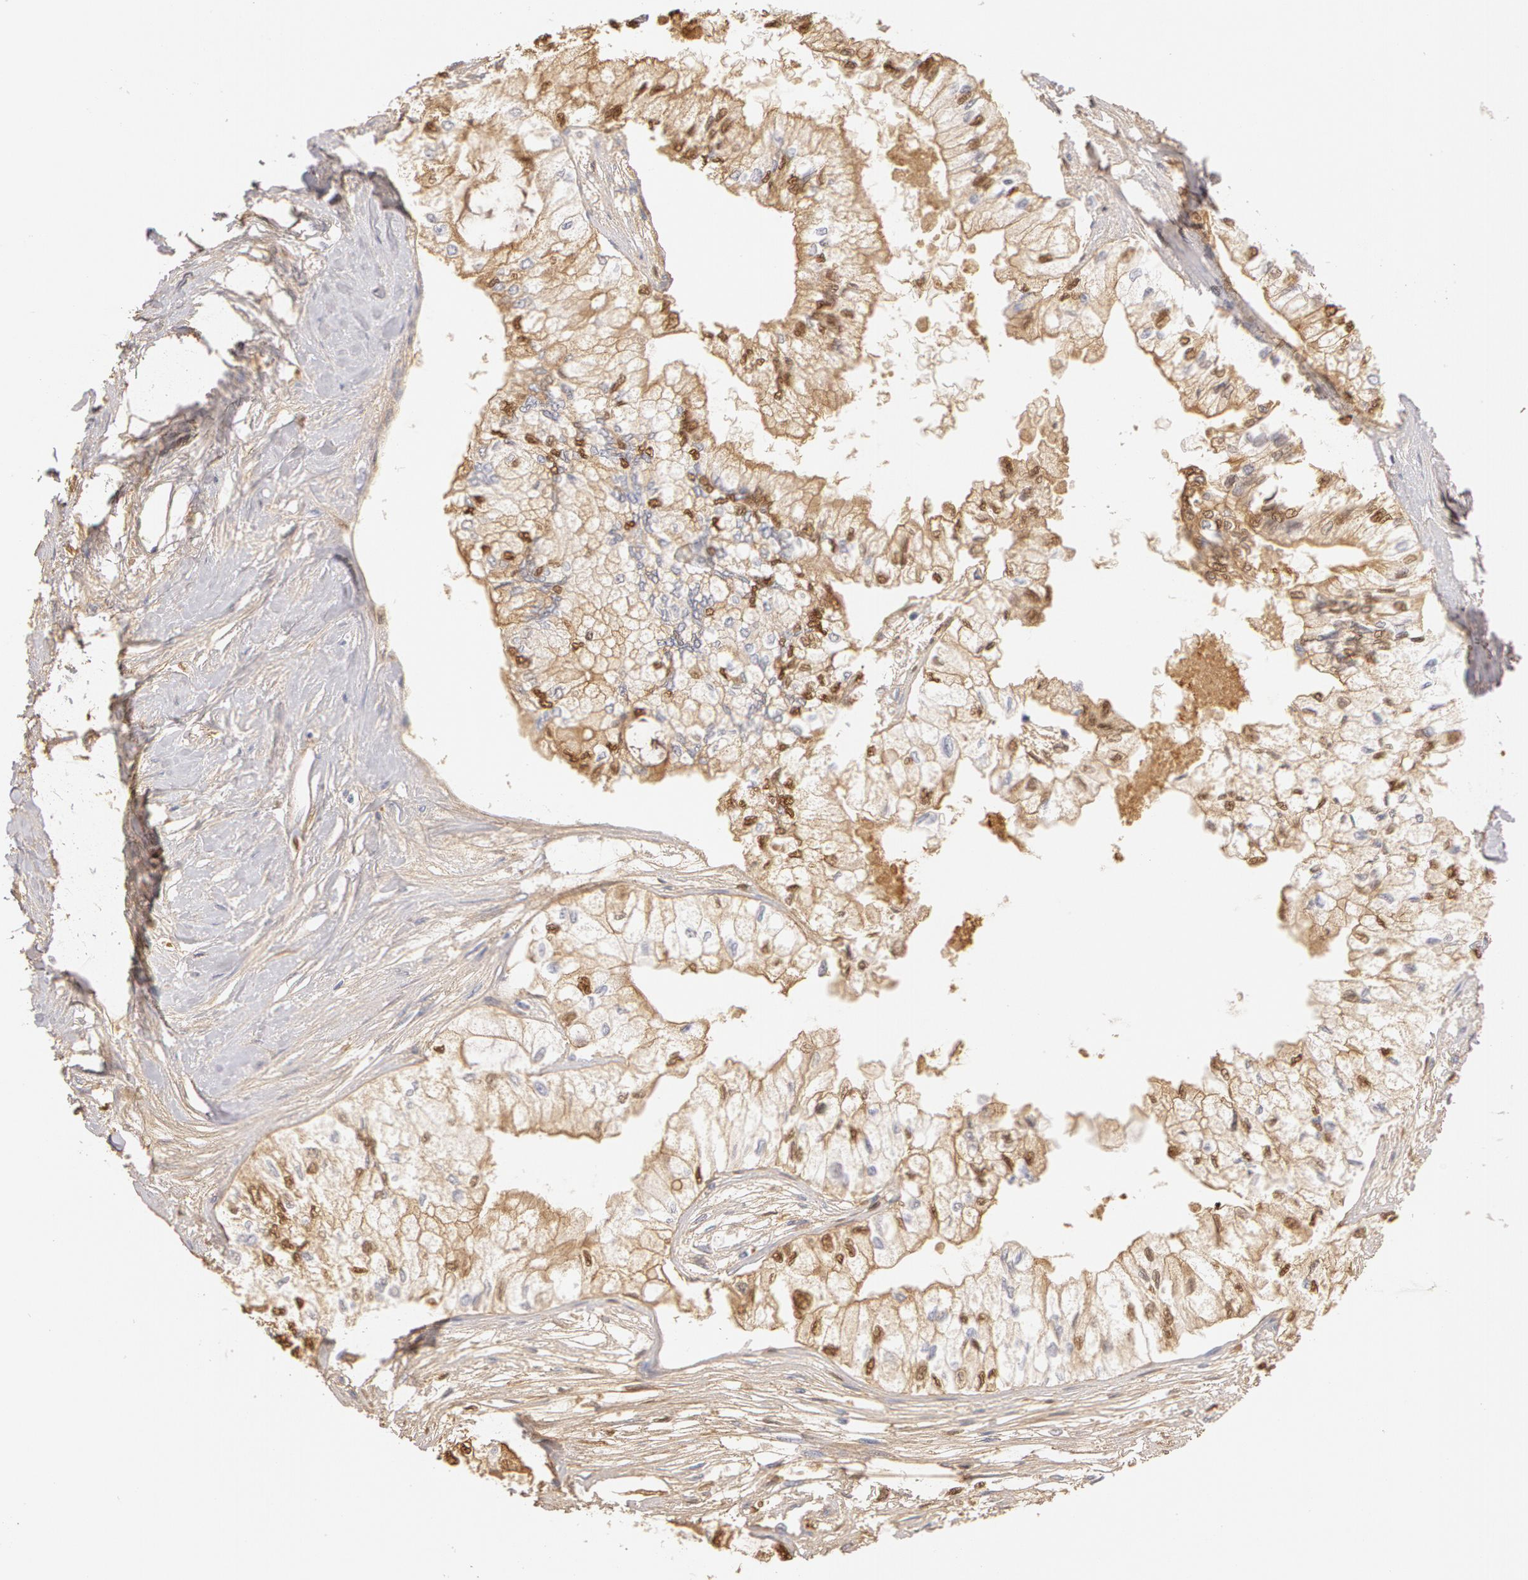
{"staining": {"intensity": "weak", "quantity": "25%-75%", "location": "cytoplasmic/membranous,nuclear"}, "tissue": "pancreatic cancer", "cell_type": "Tumor cells", "image_type": "cancer", "snomed": [{"axis": "morphology", "description": "Adenocarcinoma, NOS"}, {"axis": "topography", "description": "Pancreas"}], "caption": "The image reveals staining of pancreatic adenocarcinoma, revealing weak cytoplasmic/membranous and nuclear protein positivity (brown color) within tumor cells. (Stains: DAB (3,3'-diaminobenzidine) in brown, nuclei in blue, Microscopy: brightfield microscopy at high magnification).", "gene": "TF", "patient": {"sex": "male", "age": 79}}